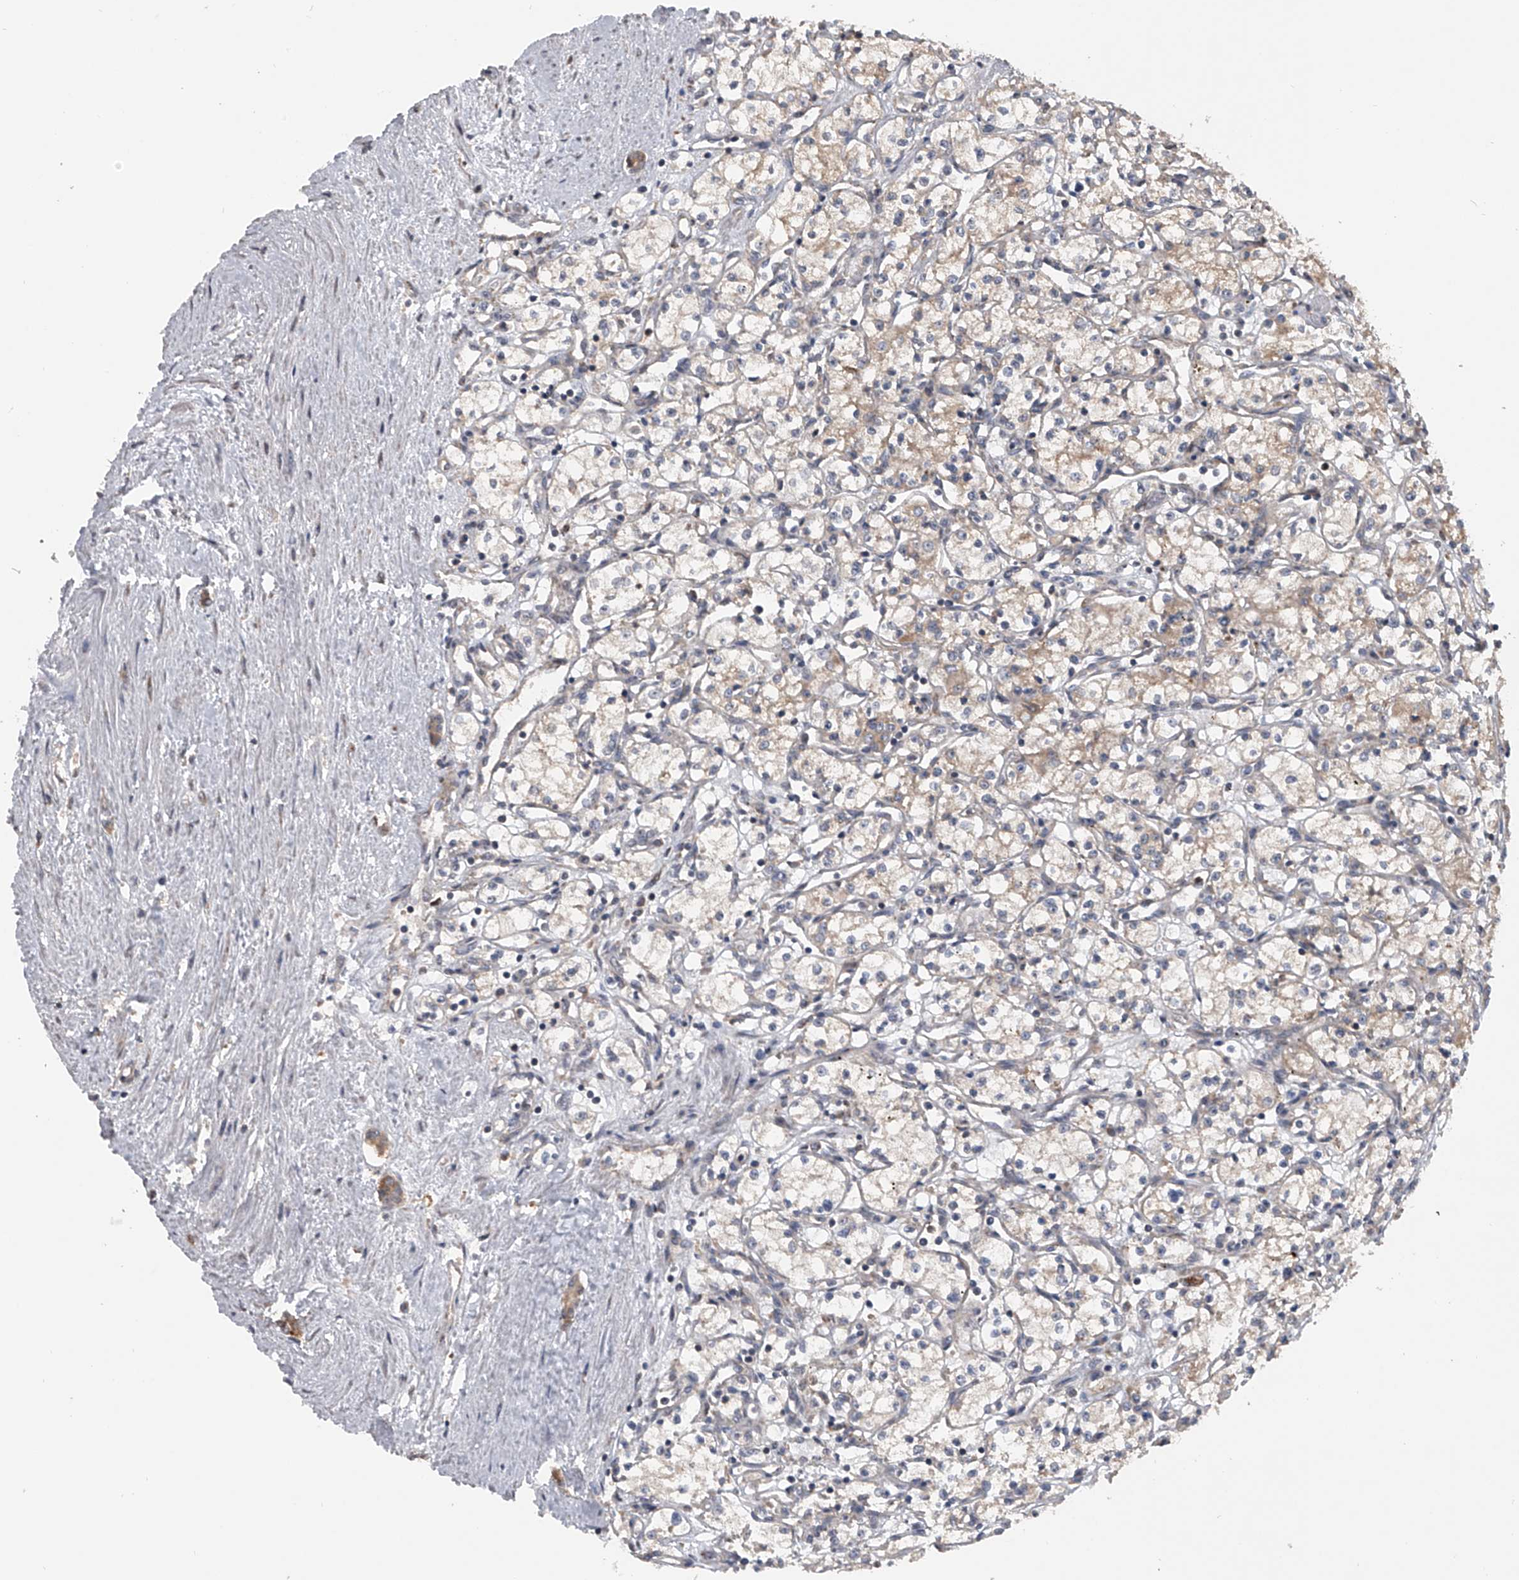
{"staining": {"intensity": "weak", "quantity": "25%-75%", "location": "cytoplasmic/membranous"}, "tissue": "renal cancer", "cell_type": "Tumor cells", "image_type": "cancer", "snomed": [{"axis": "morphology", "description": "Adenocarcinoma, NOS"}, {"axis": "topography", "description": "Kidney"}], "caption": "Brown immunohistochemical staining in renal cancer exhibits weak cytoplasmic/membranous positivity in approximately 25%-75% of tumor cells. The protein of interest is stained brown, and the nuclei are stained in blue (DAB IHC with brightfield microscopy, high magnification).", "gene": "GEMIN8", "patient": {"sex": "male", "age": 59}}